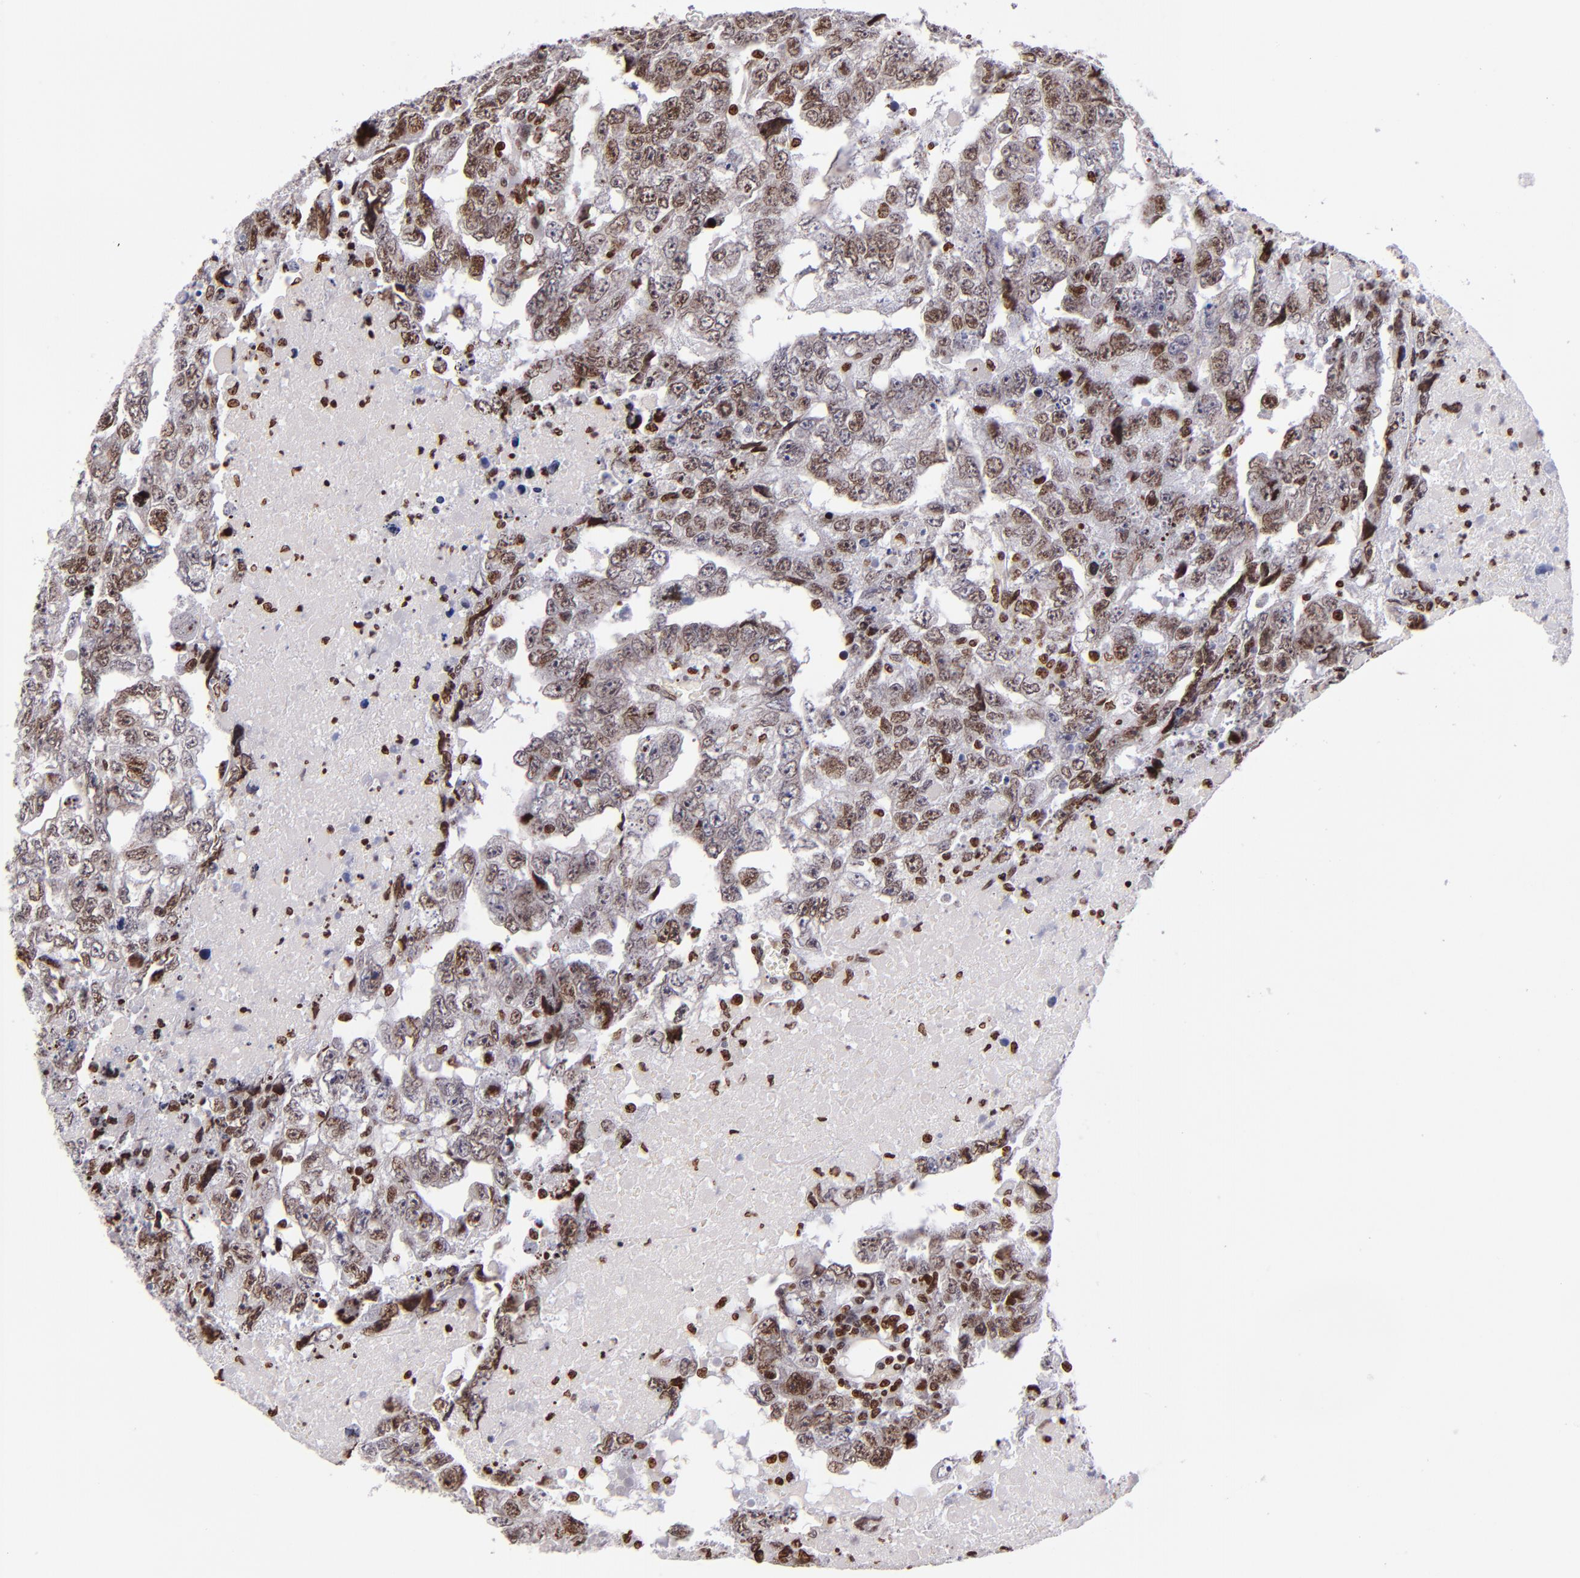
{"staining": {"intensity": "moderate", "quantity": "25%-75%", "location": "nuclear"}, "tissue": "testis cancer", "cell_type": "Tumor cells", "image_type": "cancer", "snomed": [{"axis": "morphology", "description": "Carcinoma, Embryonal, NOS"}, {"axis": "topography", "description": "Testis"}], "caption": "Immunohistochemical staining of embryonal carcinoma (testis) demonstrates medium levels of moderate nuclear staining in approximately 25%-75% of tumor cells.", "gene": "CDKL5", "patient": {"sex": "male", "age": 36}}